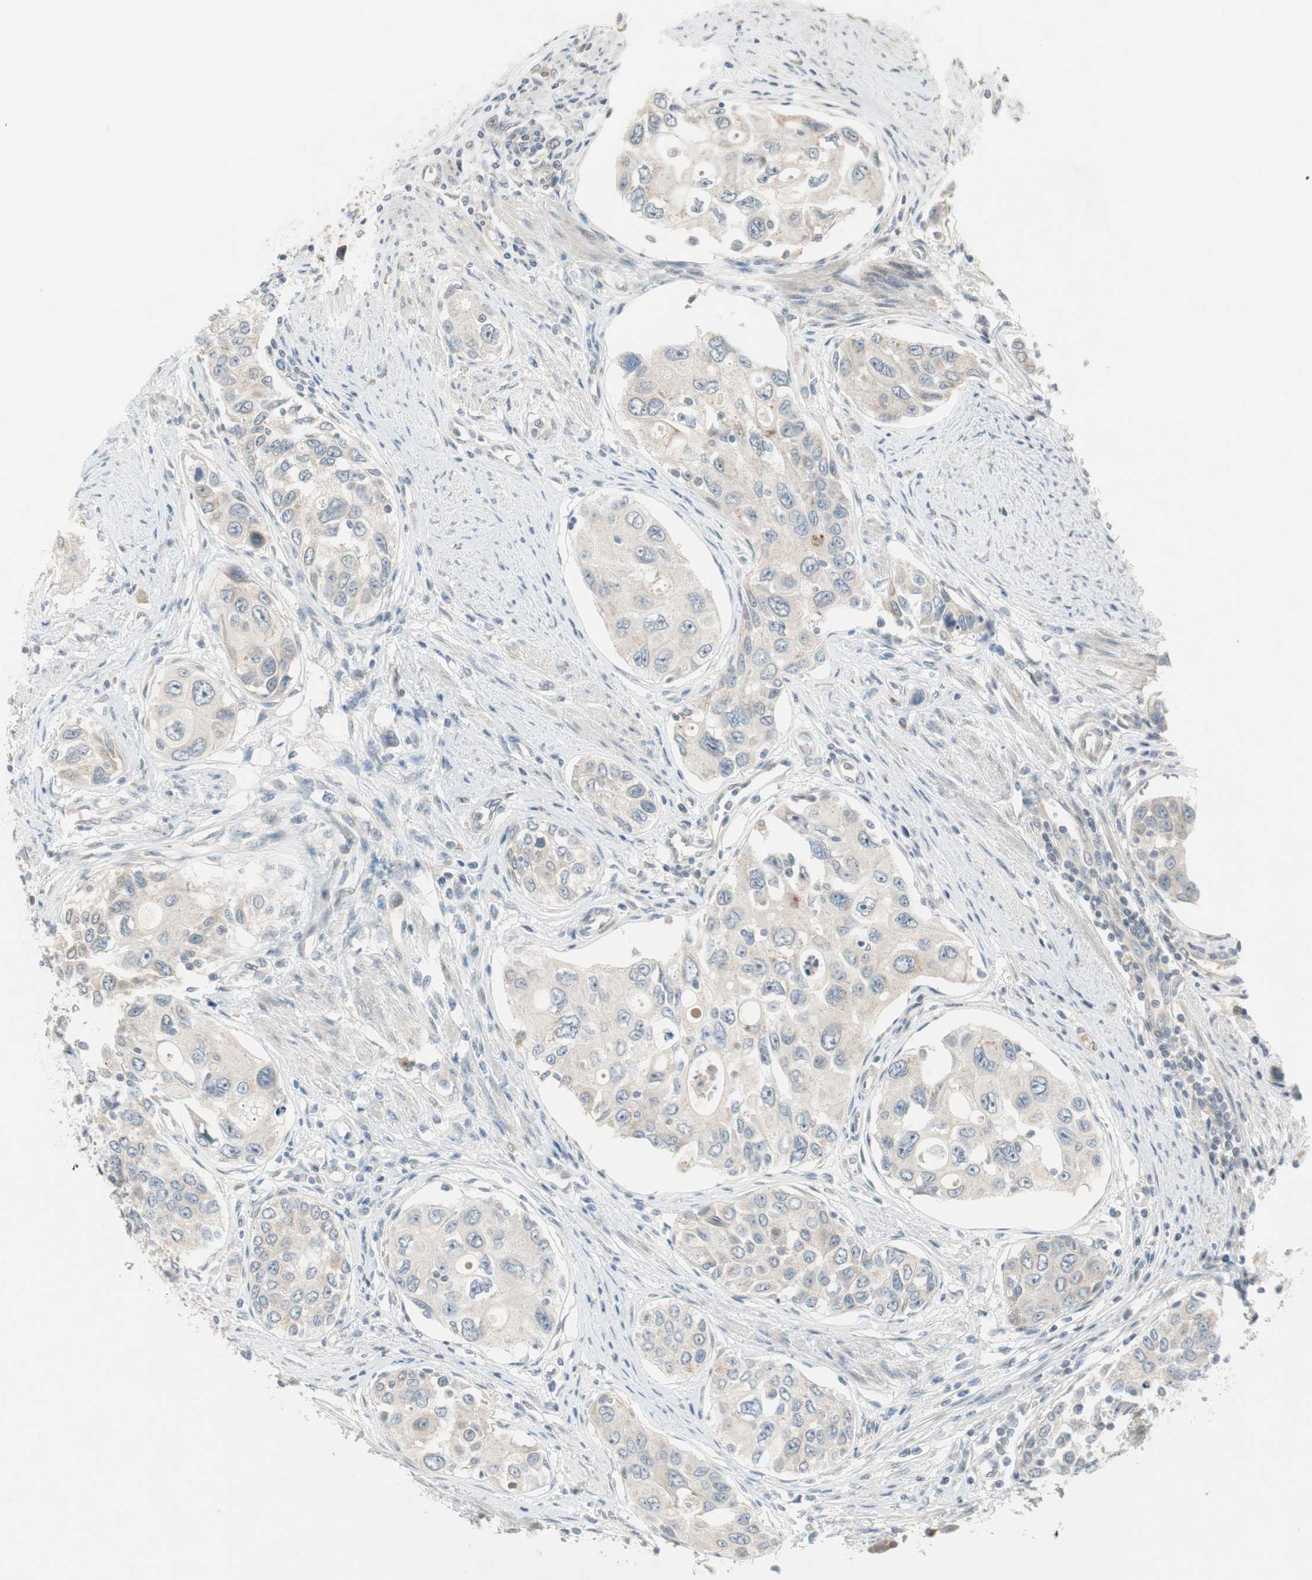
{"staining": {"intensity": "weak", "quantity": "25%-75%", "location": "cytoplasmic/membranous"}, "tissue": "urothelial cancer", "cell_type": "Tumor cells", "image_type": "cancer", "snomed": [{"axis": "morphology", "description": "Urothelial carcinoma, High grade"}, {"axis": "topography", "description": "Urinary bladder"}], "caption": "Approximately 25%-75% of tumor cells in human high-grade urothelial carcinoma exhibit weak cytoplasmic/membranous protein positivity as visualized by brown immunohistochemical staining.", "gene": "CGRRF1", "patient": {"sex": "female", "age": 56}}